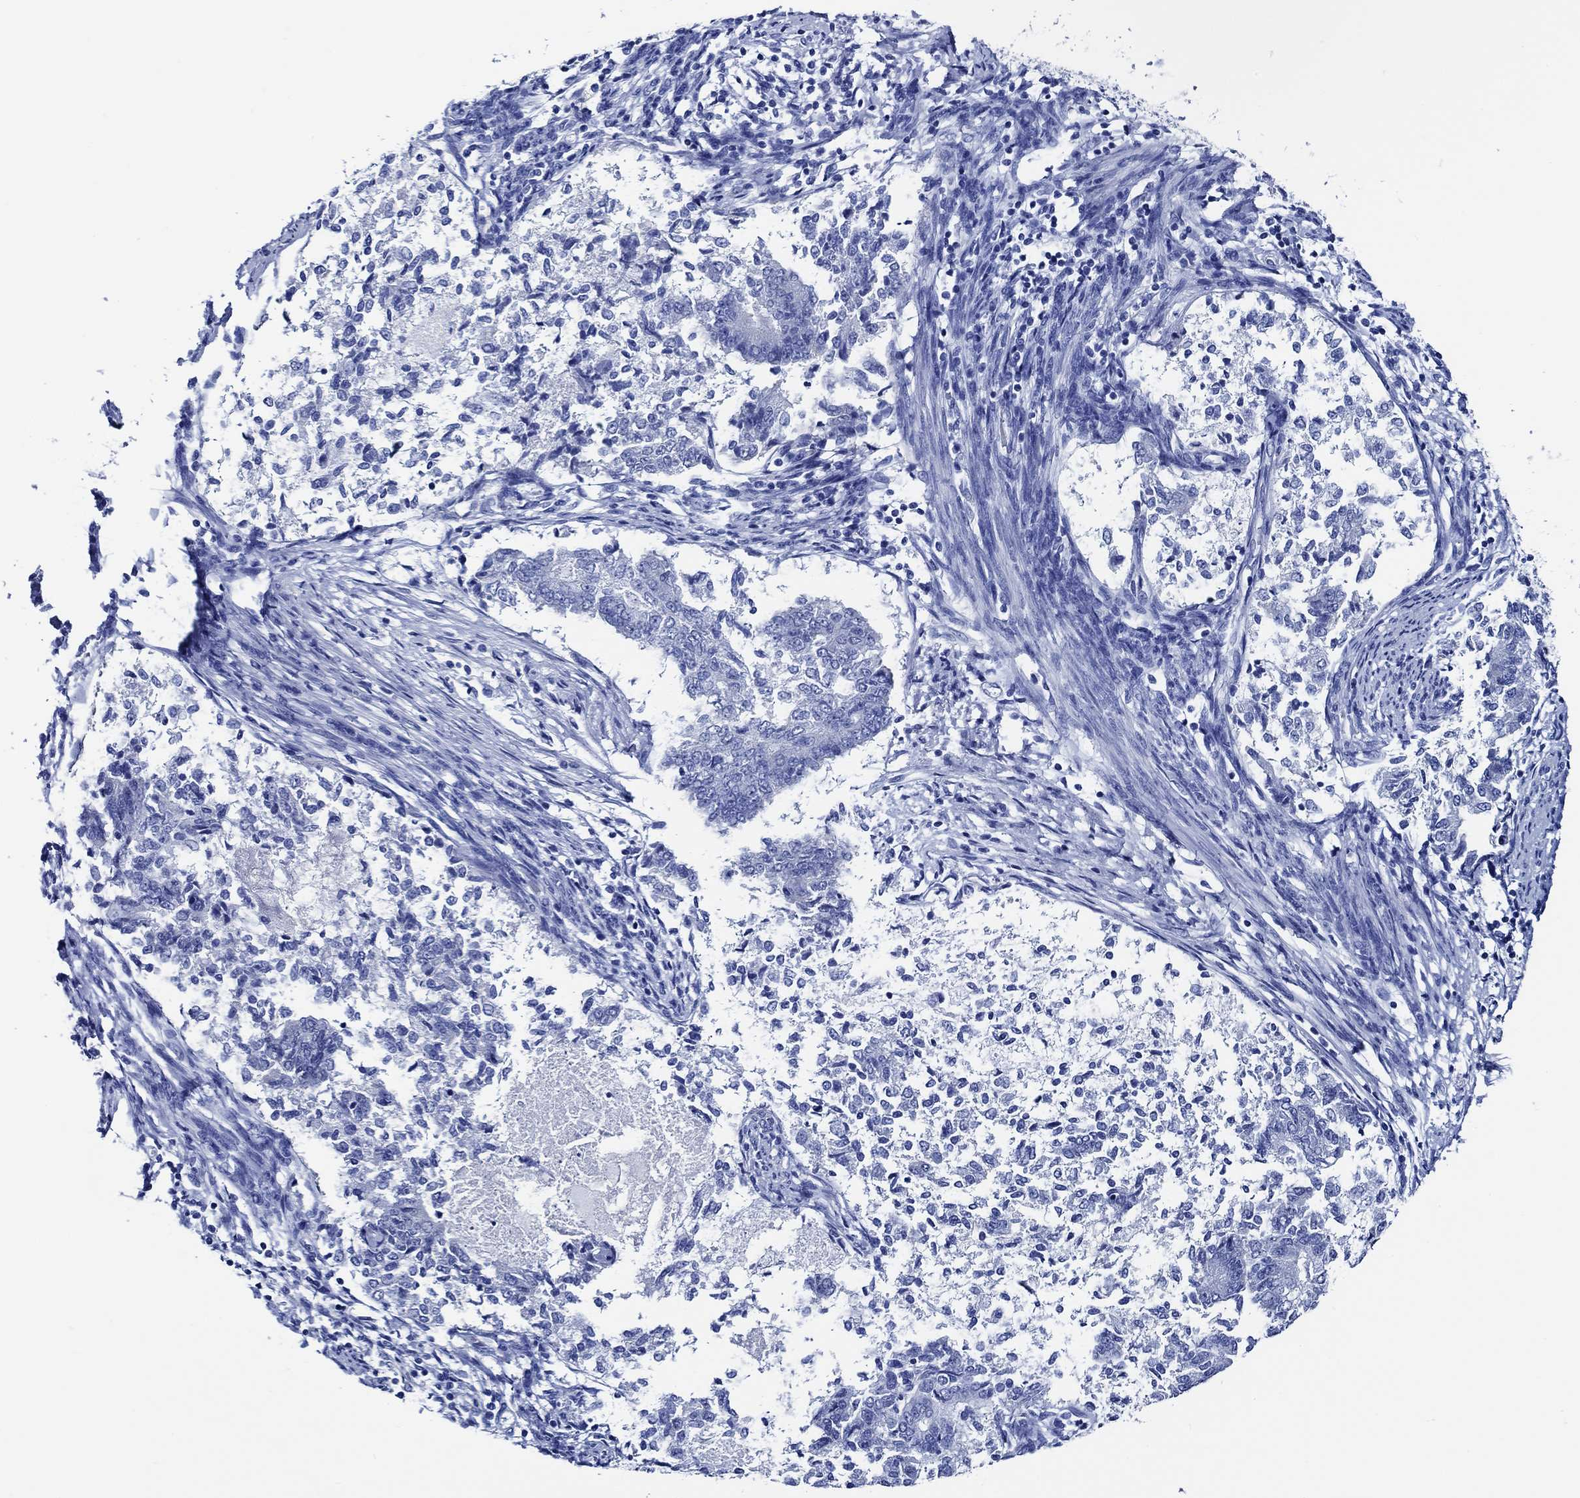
{"staining": {"intensity": "negative", "quantity": "none", "location": "none"}, "tissue": "endometrial cancer", "cell_type": "Tumor cells", "image_type": "cancer", "snomed": [{"axis": "morphology", "description": "Adenocarcinoma, NOS"}, {"axis": "topography", "description": "Endometrium"}], "caption": "Endometrial cancer was stained to show a protein in brown. There is no significant expression in tumor cells.", "gene": "WDR62", "patient": {"sex": "female", "age": 65}}